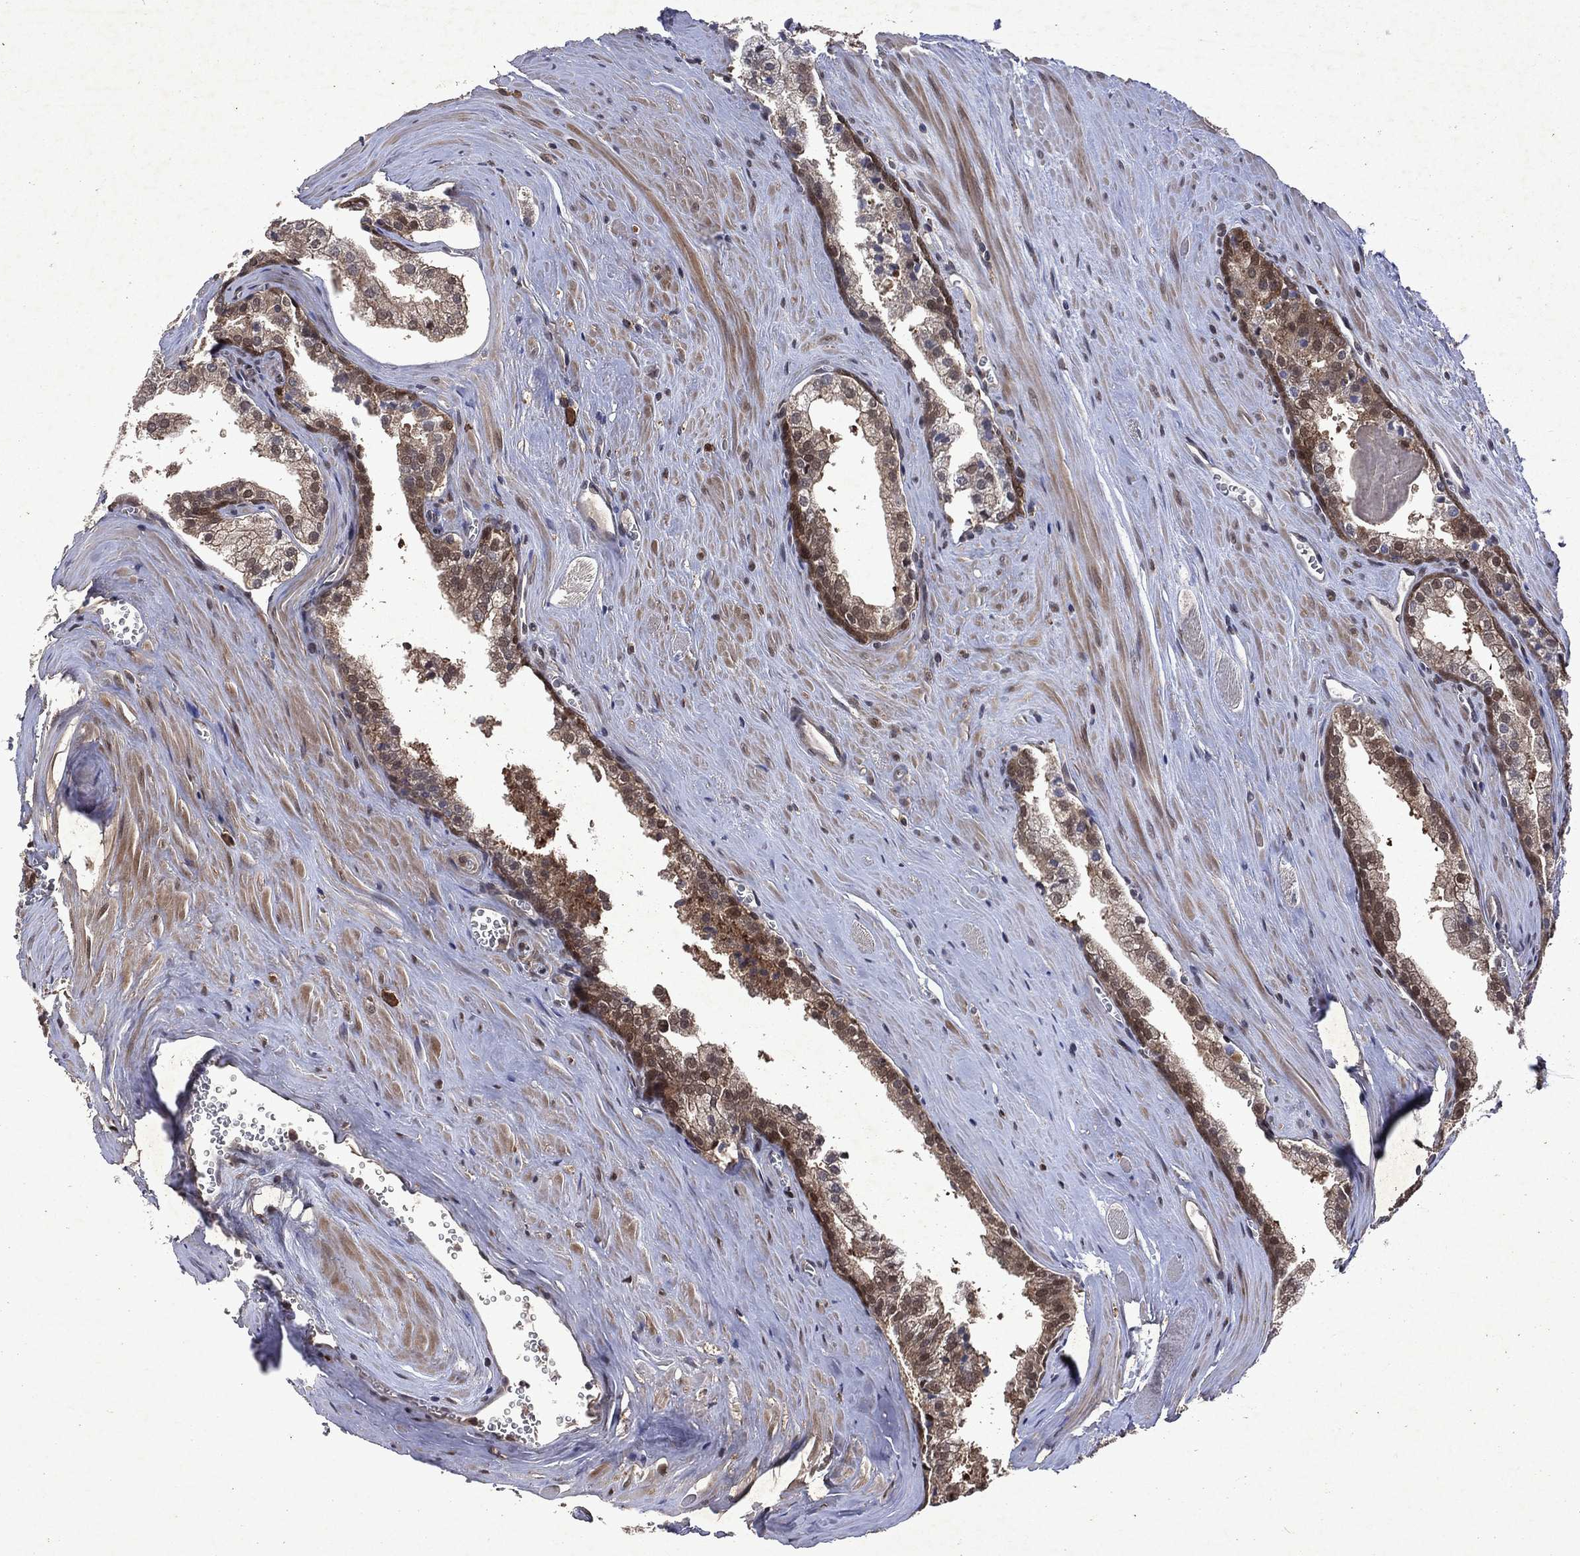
{"staining": {"intensity": "moderate", "quantity": ">75%", "location": "cytoplasmic/membranous"}, "tissue": "prostate cancer", "cell_type": "Tumor cells", "image_type": "cancer", "snomed": [{"axis": "morphology", "description": "Adenocarcinoma, NOS"}, {"axis": "topography", "description": "Prostate"}], "caption": "A high-resolution histopathology image shows immunohistochemistry (IHC) staining of prostate cancer, which reveals moderate cytoplasmic/membranous staining in about >75% of tumor cells.", "gene": "MTAP", "patient": {"sex": "male", "age": 72}}